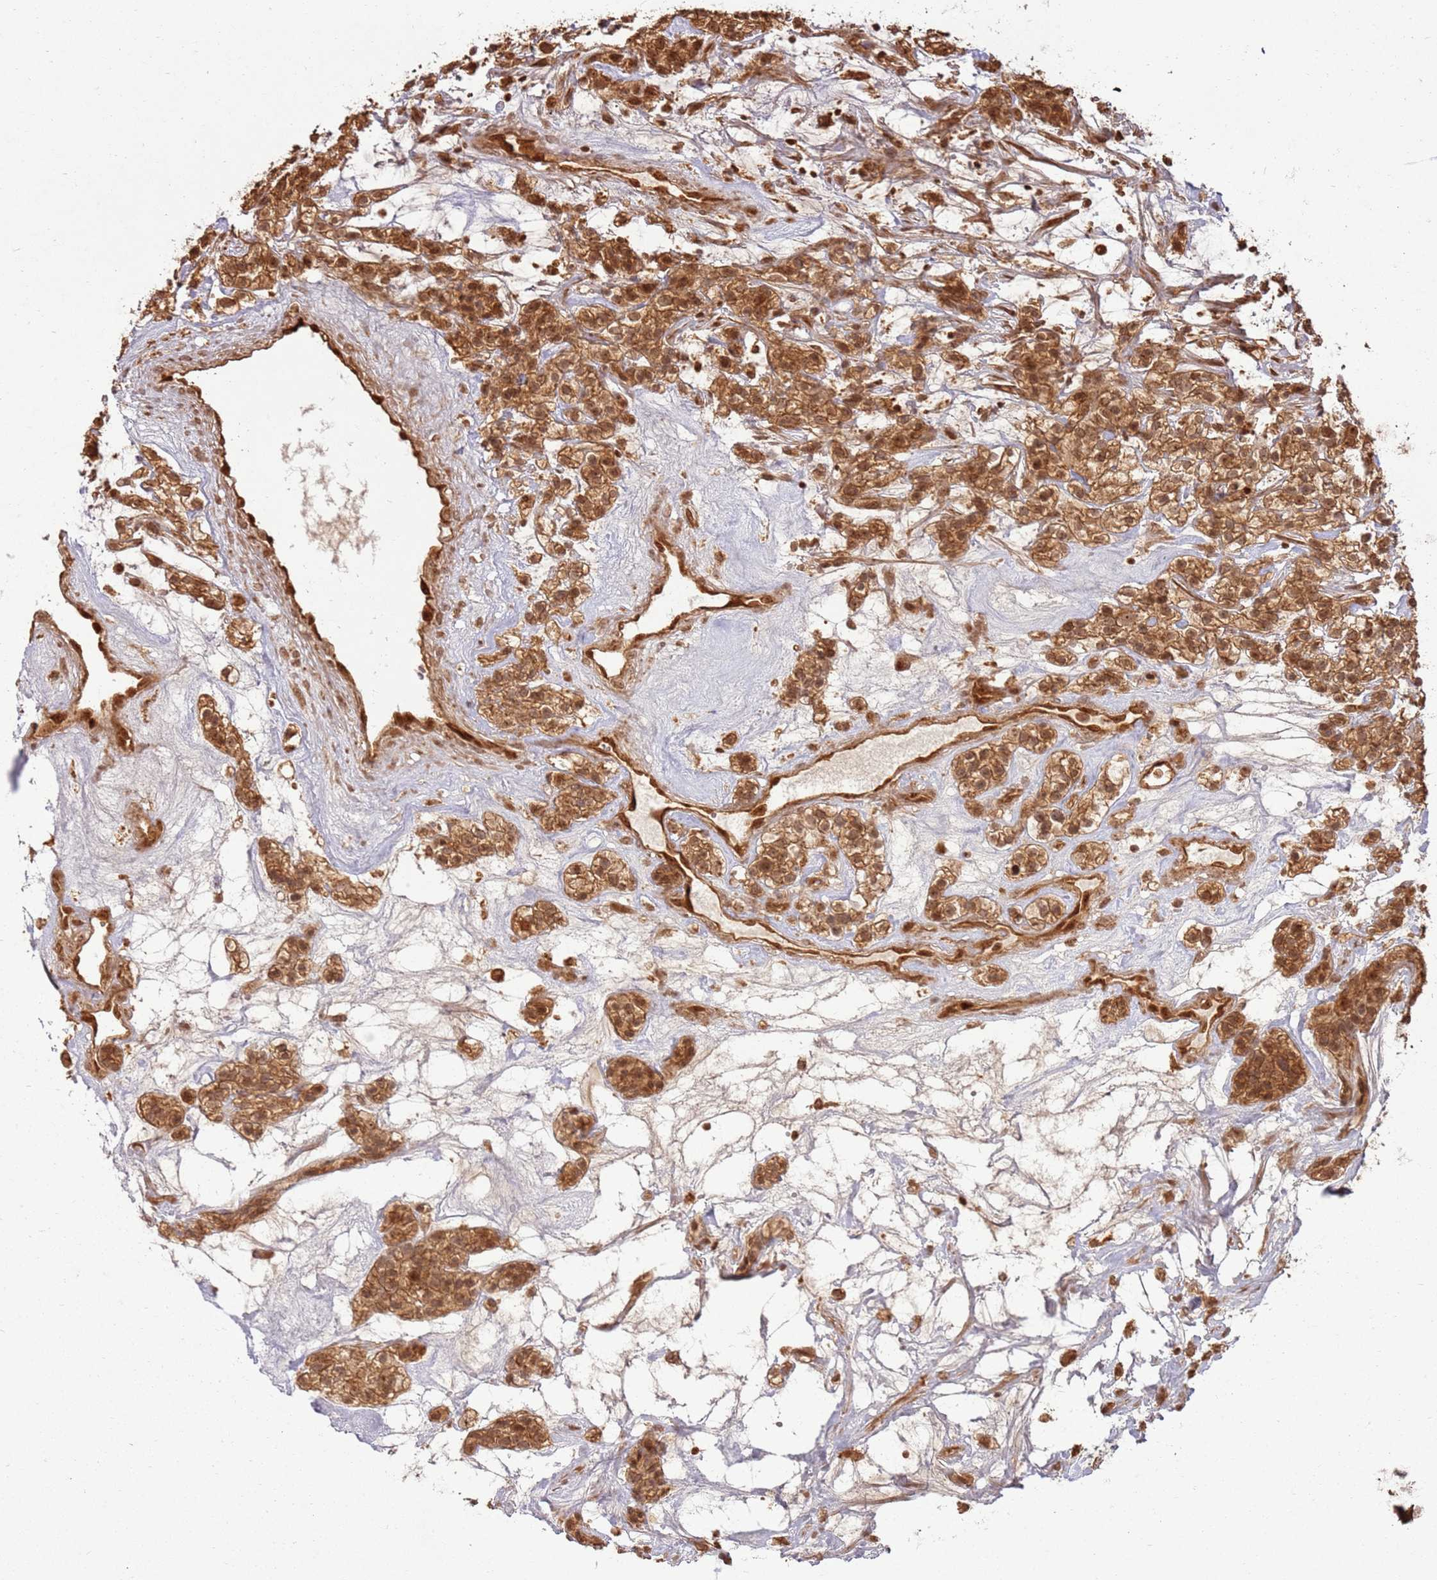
{"staining": {"intensity": "strong", "quantity": ">75%", "location": "cytoplasmic/membranous,nuclear"}, "tissue": "renal cancer", "cell_type": "Tumor cells", "image_type": "cancer", "snomed": [{"axis": "morphology", "description": "Adenocarcinoma, NOS"}, {"axis": "topography", "description": "Kidney"}], "caption": "Protein expression analysis of adenocarcinoma (renal) exhibits strong cytoplasmic/membranous and nuclear expression in approximately >75% of tumor cells.", "gene": "TBC1D13", "patient": {"sex": "female", "age": 57}}